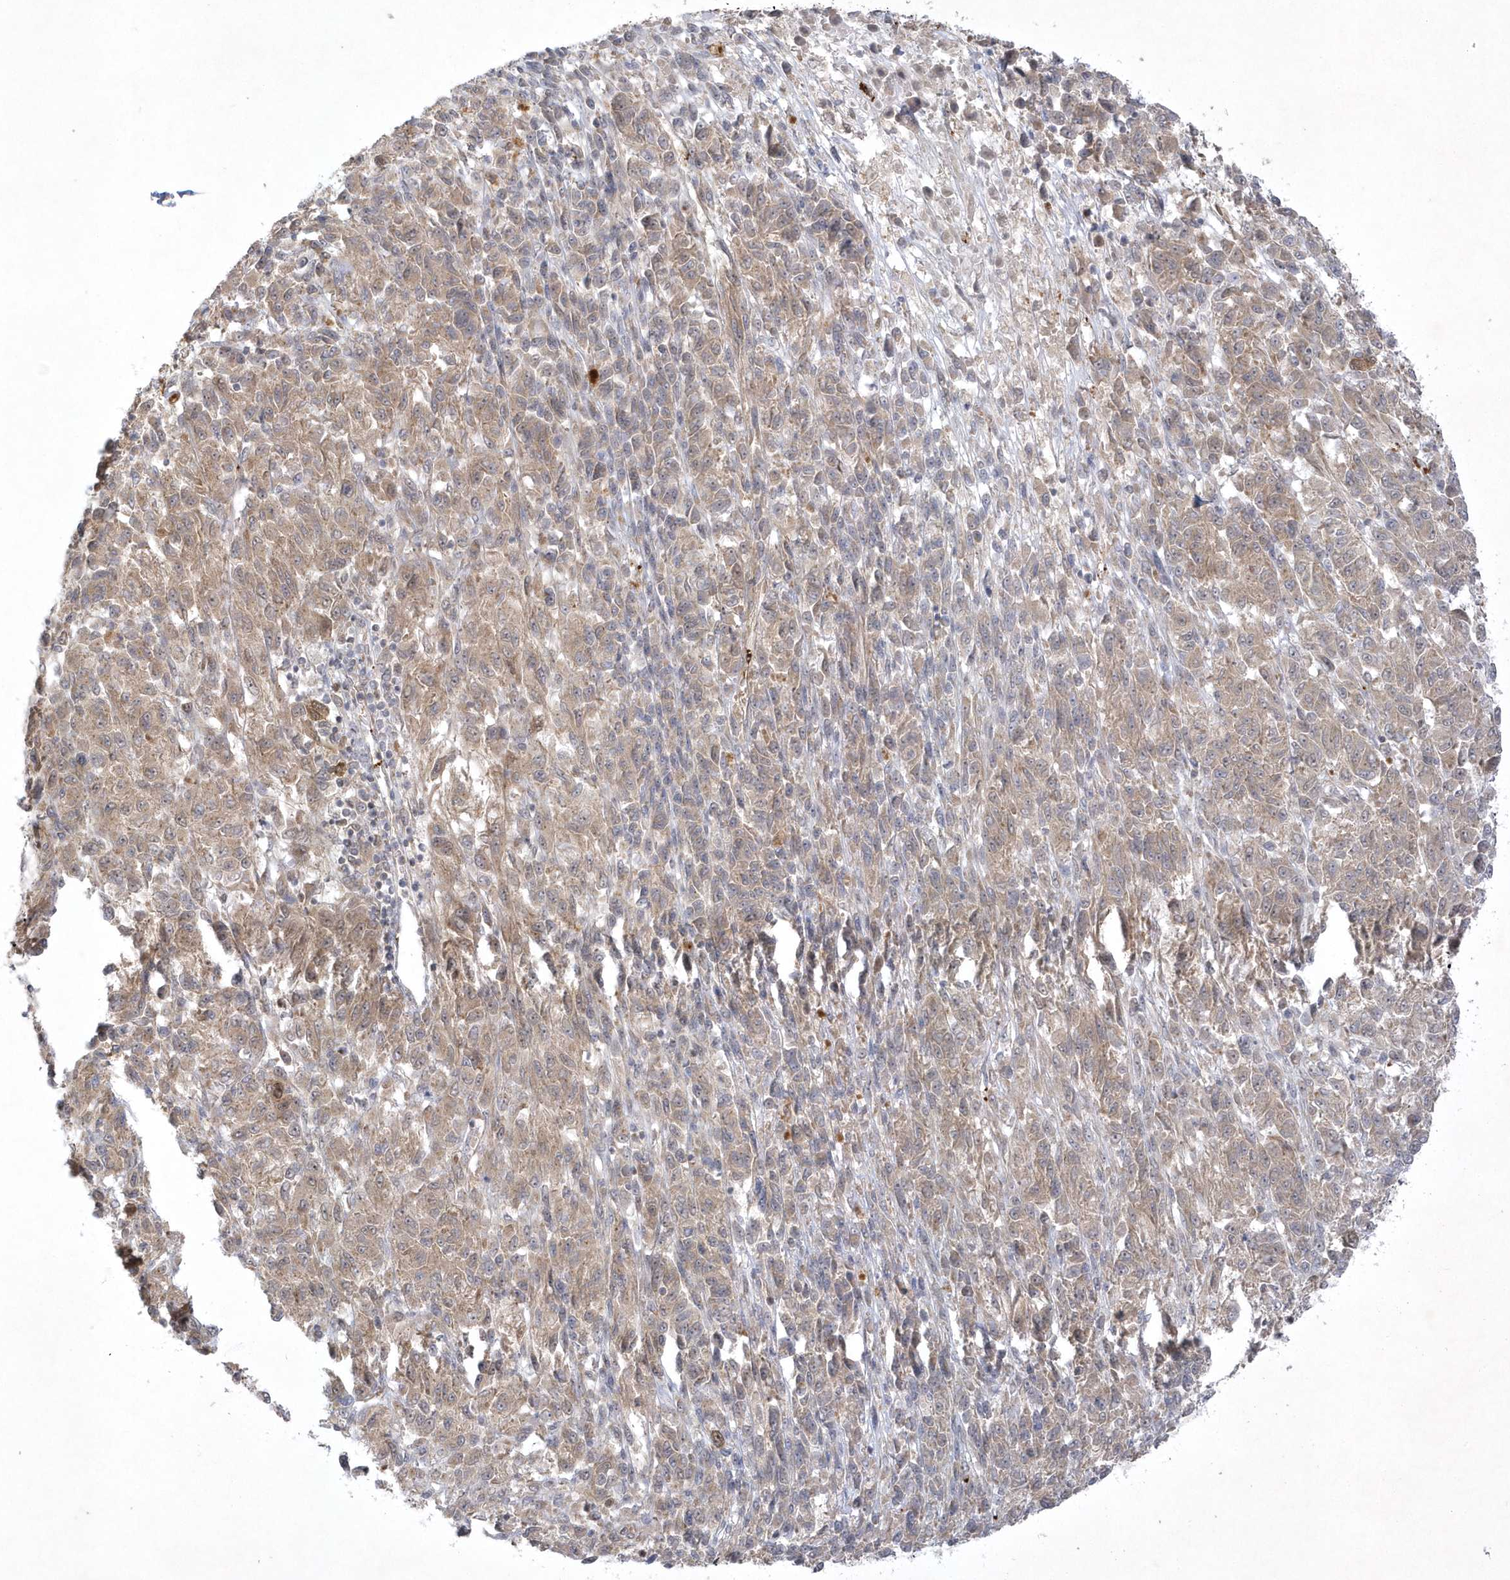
{"staining": {"intensity": "weak", "quantity": ">75%", "location": "cytoplasmic/membranous"}, "tissue": "melanoma", "cell_type": "Tumor cells", "image_type": "cancer", "snomed": [{"axis": "morphology", "description": "Malignant melanoma, Metastatic site"}, {"axis": "topography", "description": "Lung"}], "caption": "DAB immunohistochemical staining of malignant melanoma (metastatic site) shows weak cytoplasmic/membranous protein positivity in approximately >75% of tumor cells. (IHC, brightfield microscopy, high magnification).", "gene": "NAF1", "patient": {"sex": "male", "age": 64}}